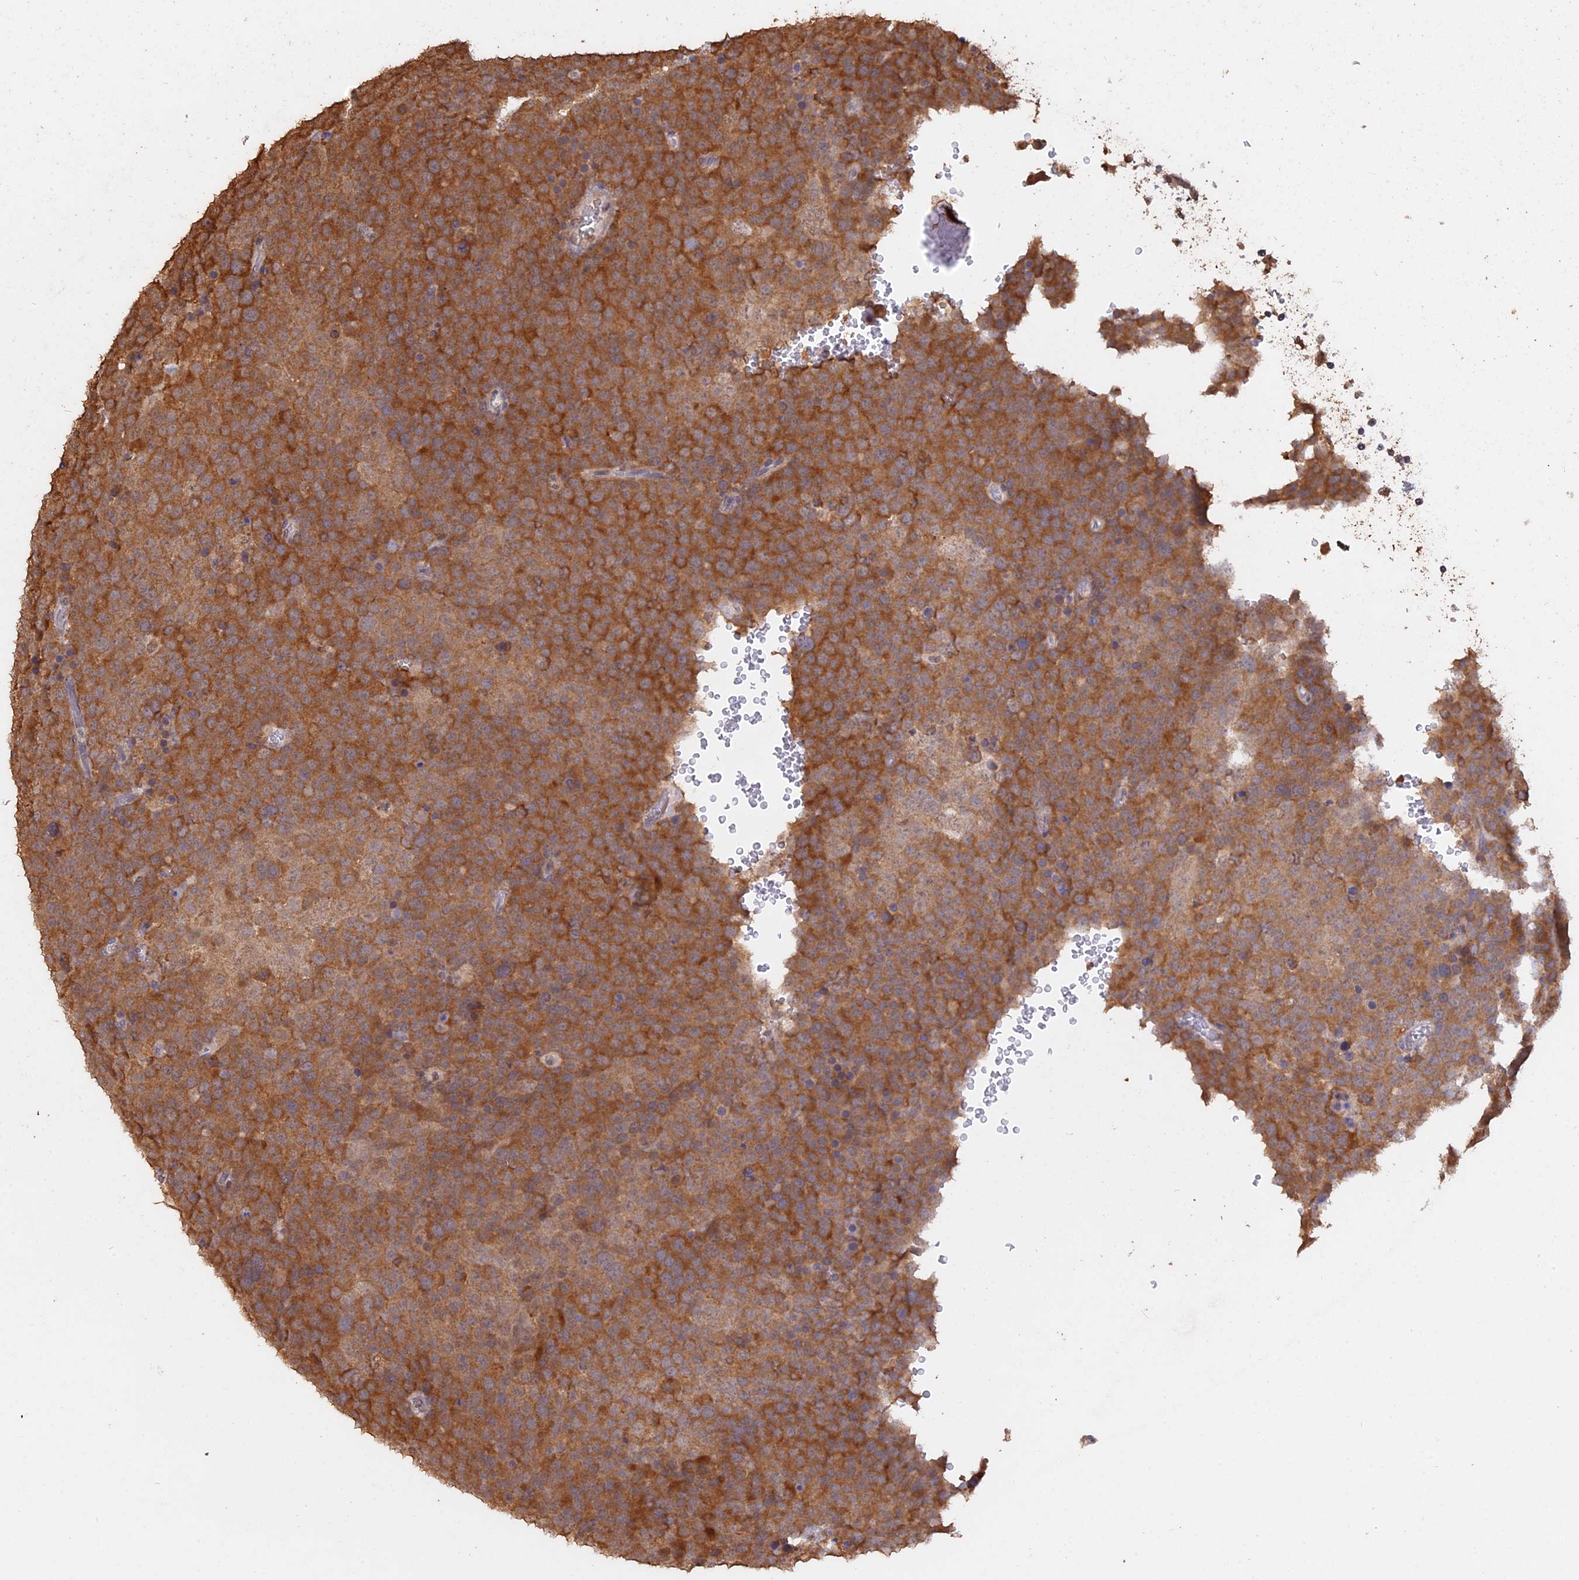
{"staining": {"intensity": "moderate", "quantity": ">75%", "location": "cytoplasmic/membranous"}, "tissue": "testis cancer", "cell_type": "Tumor cells", "image_type": "cancer", "snomed": [{"axis": "morphology", "description": "Seminoma, NOS"}, {"axis": "topography", "description": "Testis"}], "caption": "High-power microscopy captured an IHC image of testis seminoma, revealing moderate cytoplasmic/membranous positivity in approximately >75% of tumor cells.", "gene": "PSMC6", "patient": {"sex": "male", "age": 71}}